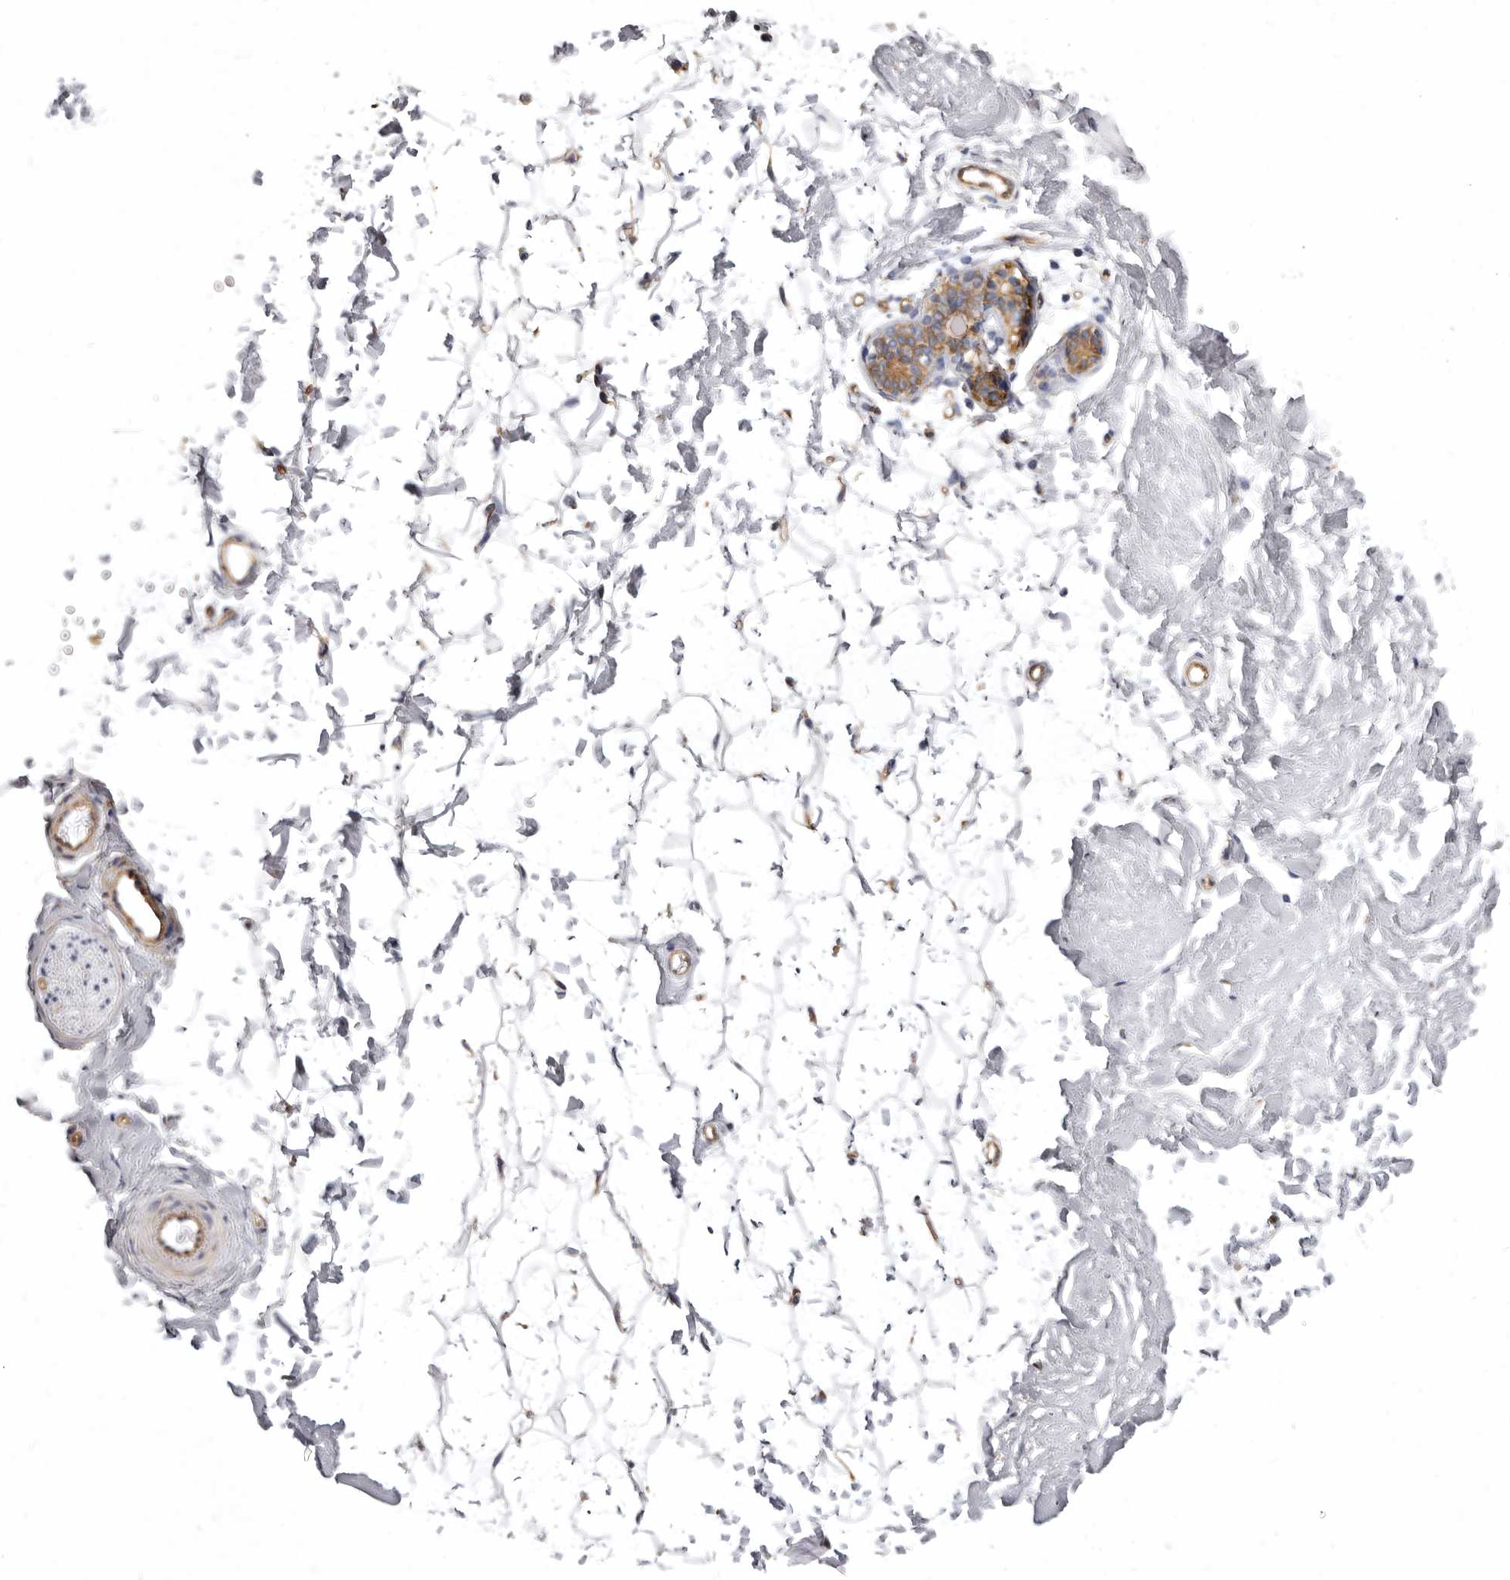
{"staining": {"intensity": "moderate", "quantity": ">75%", "location": "cytoplasmic/membranous"}, "tissue": "adipose tissue", "cell_type": "Adipocytes", "image_type": "normal", "snomed": [{"axis": "morphology", "description": "Normal tissue, NOS"}, {"axis": "topography", "description": "Breast"}], "caption": "Adipose tissue stained with DAB IHC displays medium levels of moderate cytoplasmic/membranous positivity in approximately >75% of adipocytes. Nuclei are stained in blue.", "gene": "ENAH", "patient": {"sex": "female", "age": 23}}